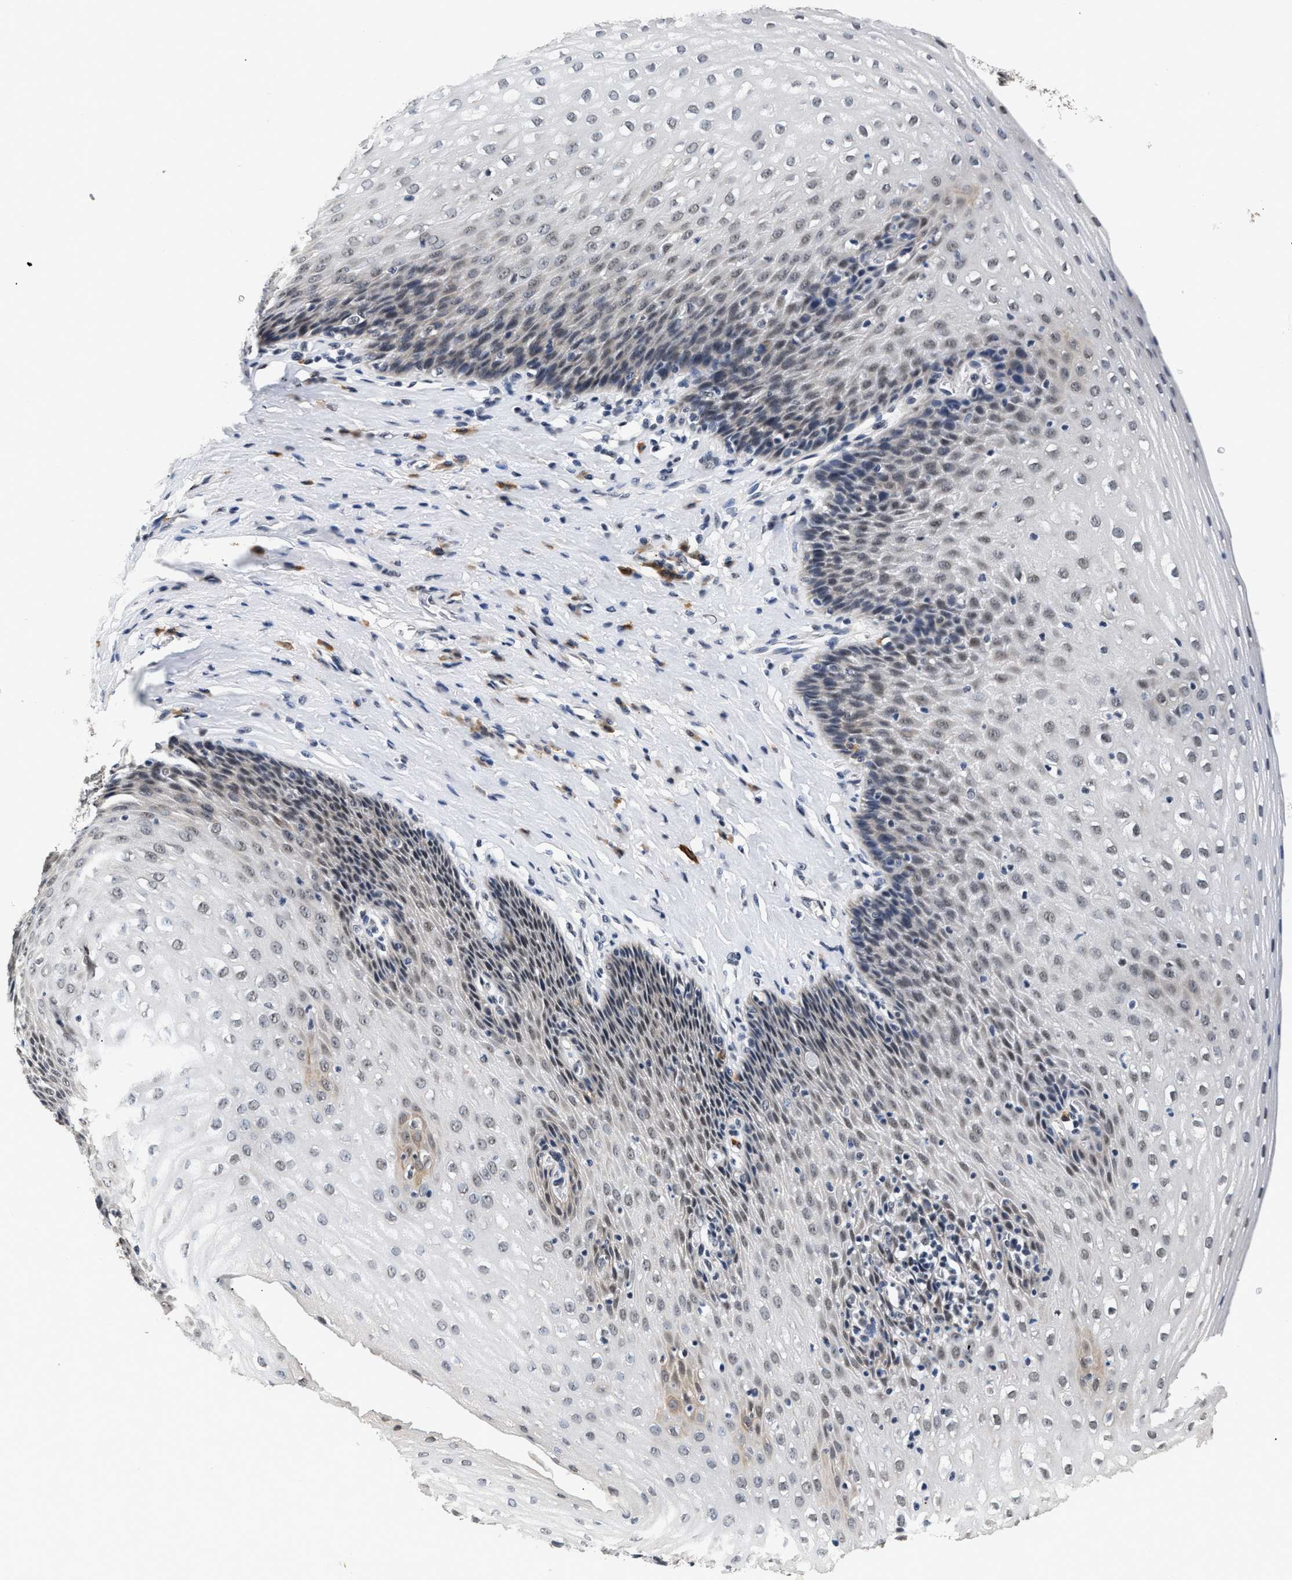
{"staining": {"intensity": "weak", "quantity": "25%-75%", "location": "nuclear"}, "tissue": "esophagus", "cell_type": "Squamous epithelial cells", "image_type": "normal", "snomed": [{"axis": "morphology", "description": "Normal tissue, NOS"}, {"axis": "topography", "description": "Esophagus"}], "caption": "A low amount of weak nuclear positivity is seen in about 25%-75% of squamous epithelial cells in unremarkable esophagus.", "gene": "THOC1", "patient": {"sex": "female", "age": 61}}